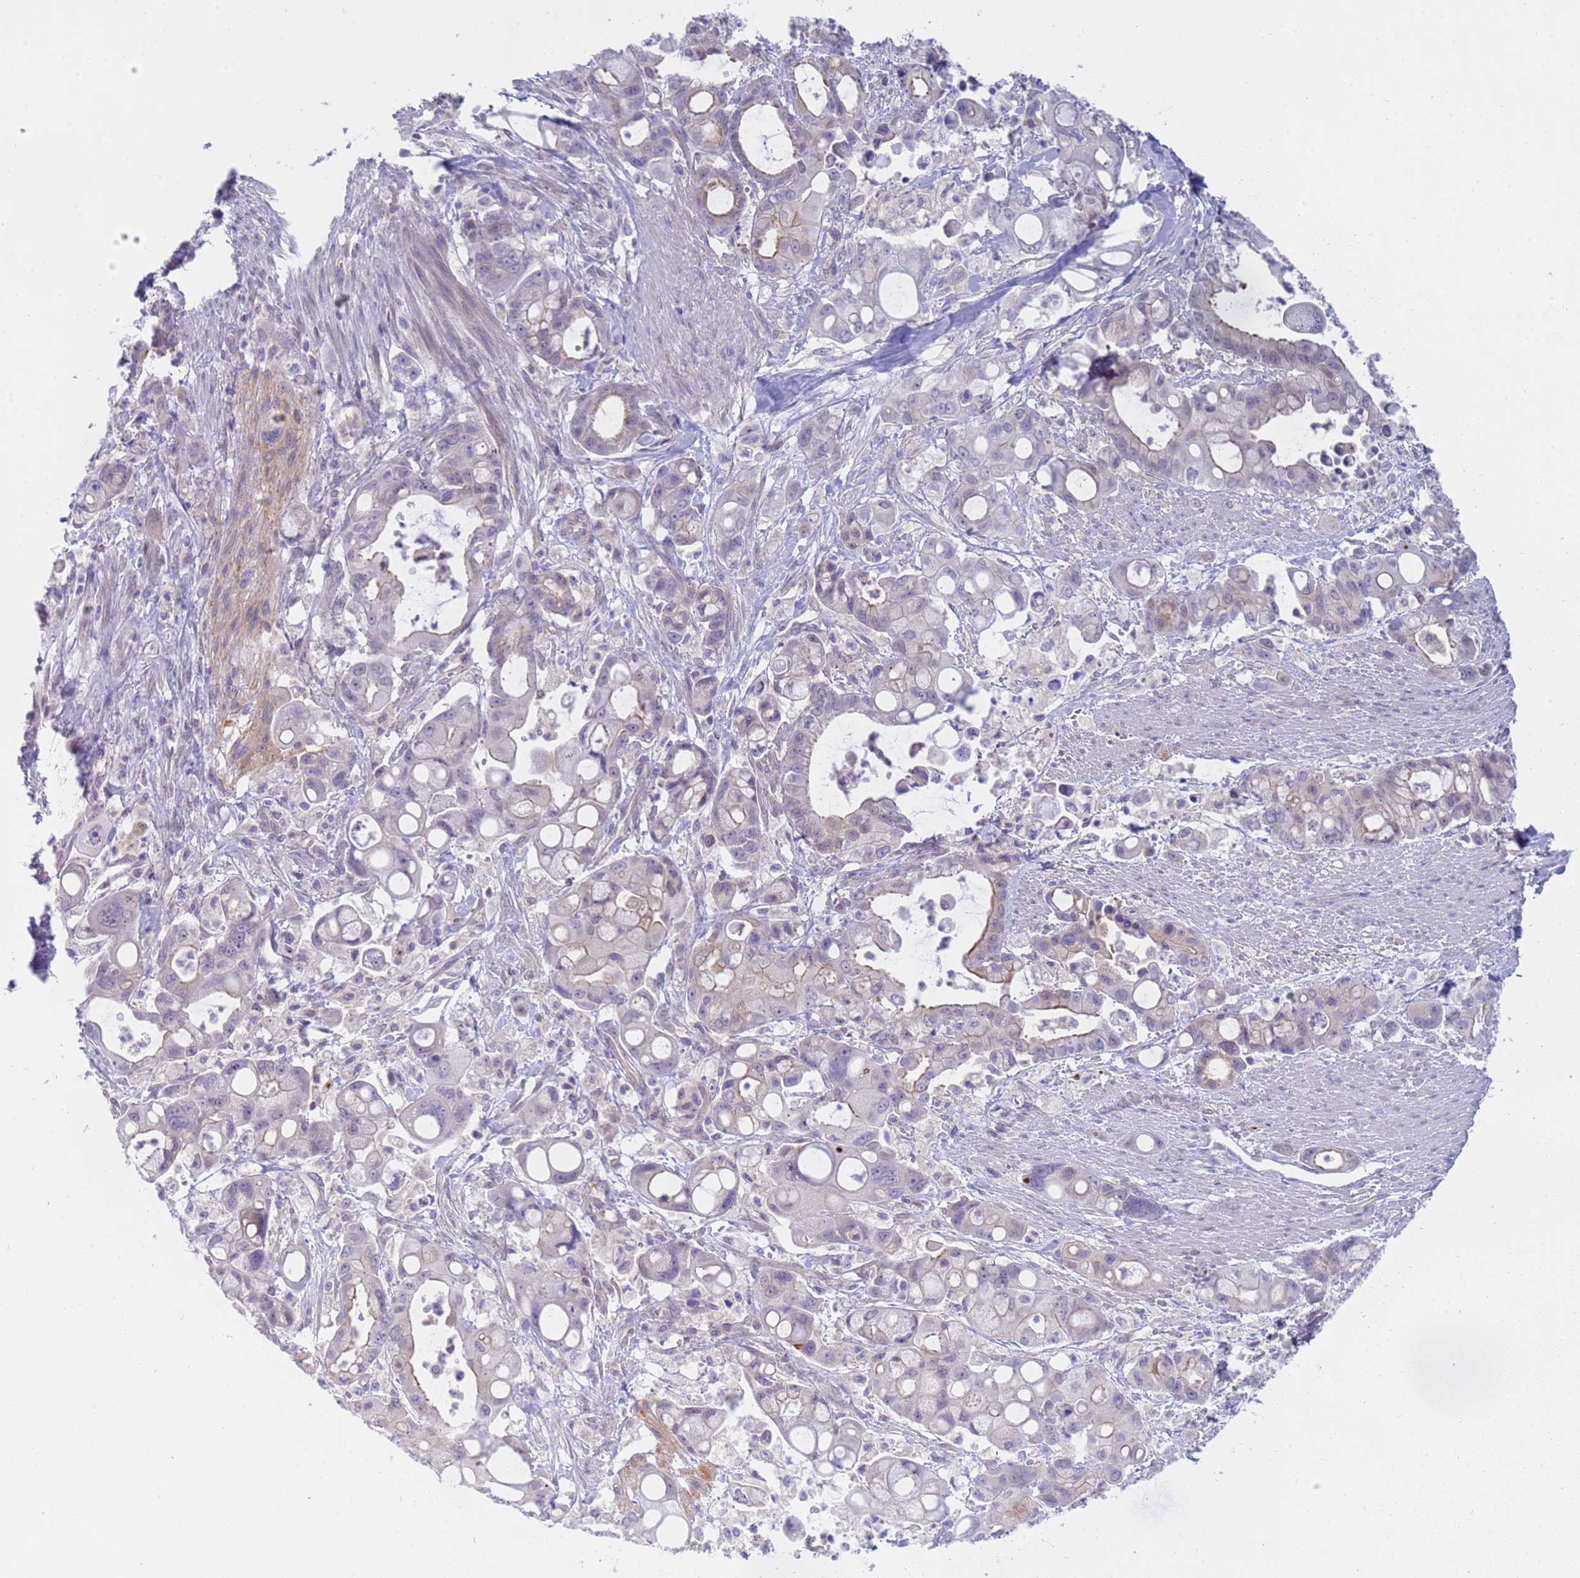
{"staining": {"intensity": "negative", "quantity": "none", "location": "none"}, "tissue": "pancreatic cancer", "cell_type": "Tumor cells", "image_type": "cancer", "snomed": [{"axis": "morphology", "description": "Adenocarcinoma, NOS"}, {"axis": "topography", "description": "Pancreas"}], "caption": "The image shows no significant positivity in tumor cells of pancreatic adenocarcinoma.", "gene": "CAPN7", "patient": {"sex": "male", "age": 68}}